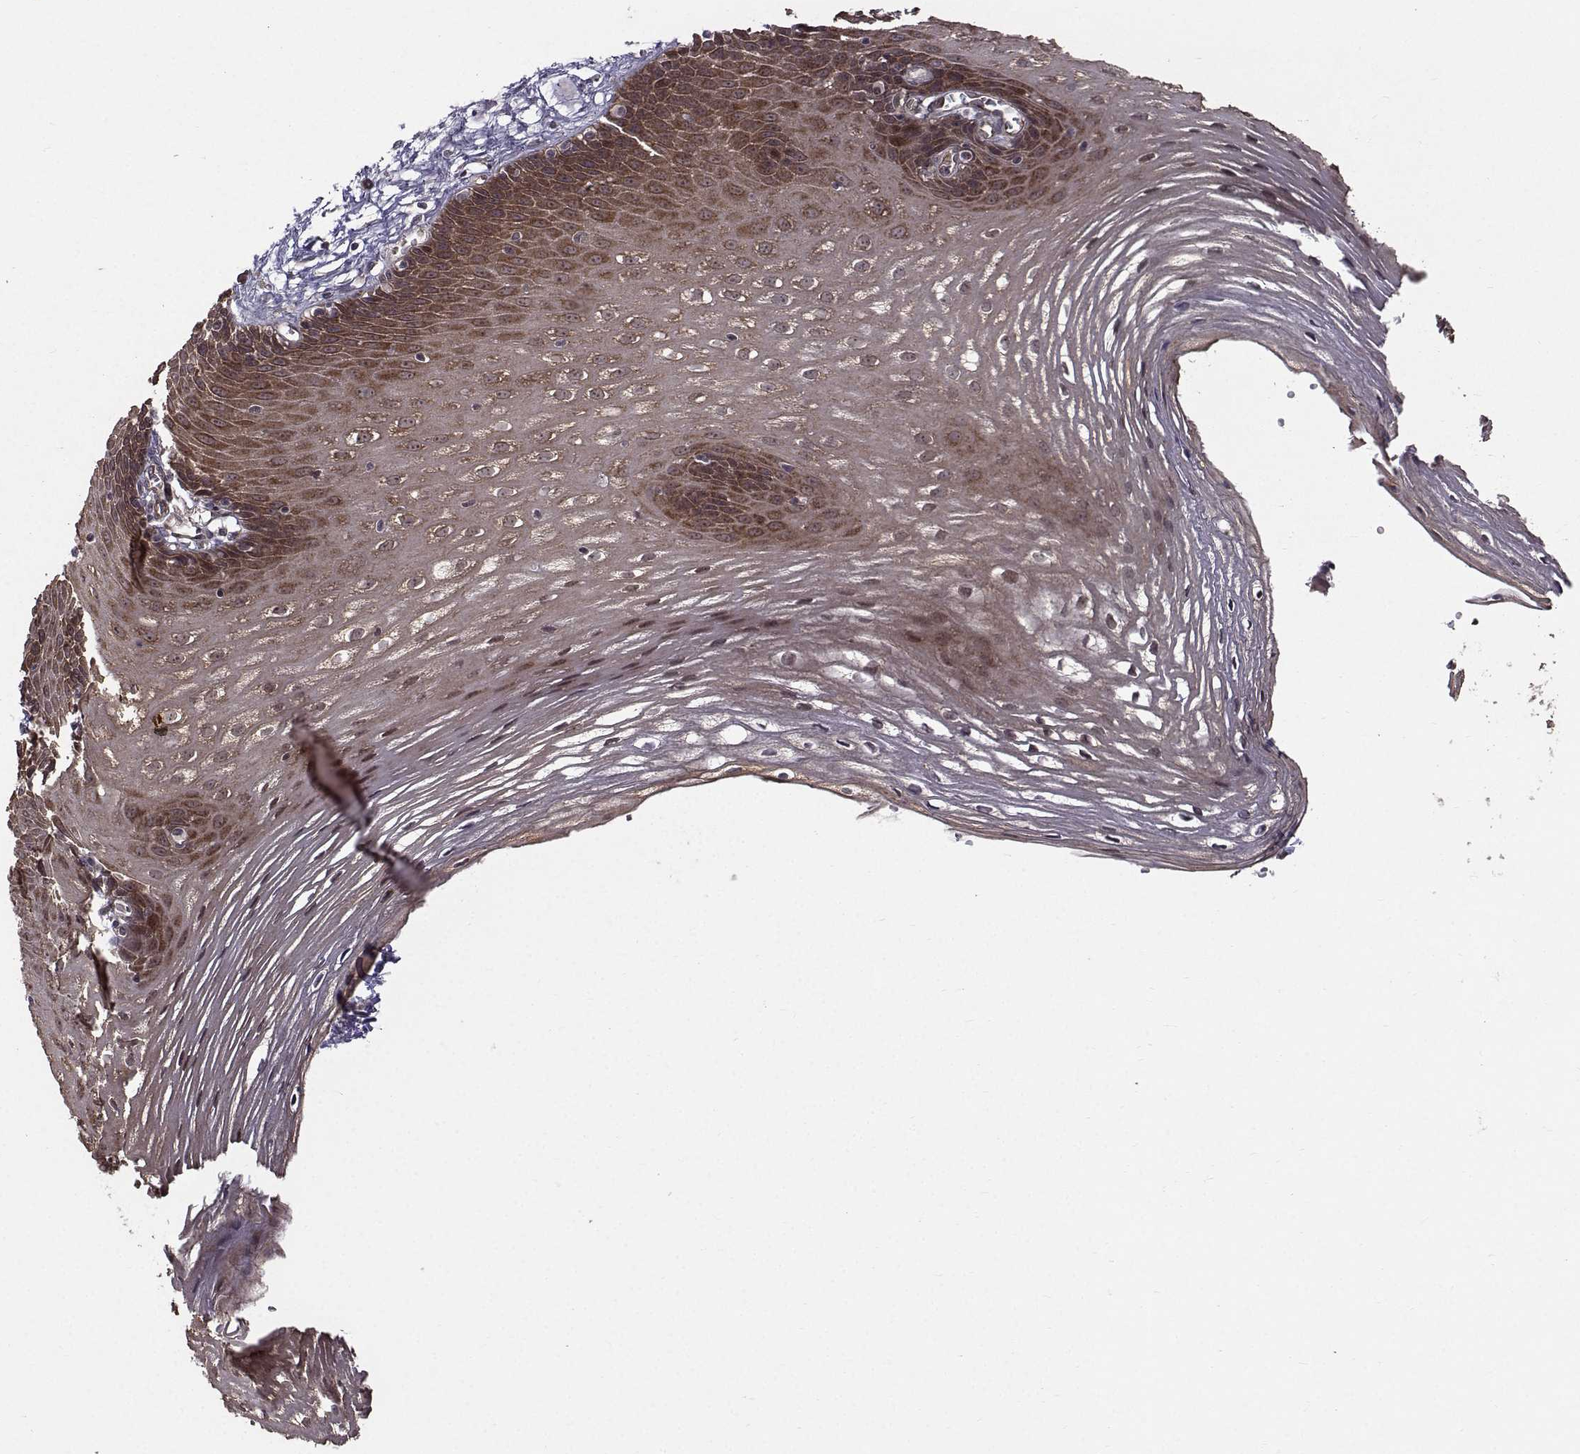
{"staining": {"intensity": "moderate", "quantity": ">75%", "location": "cytoplasmic/membranous"}, "tissue": "esophagus", "cell_type": "Squamous epithelial cells", "image_type": "normal", "snomed": [{"axis": "morphology", "description": "Normal tissue, NOS"}, {"axis": "topography", "description": "Esophagus"}], "caption": "Immunohistochemical staining of benign esophagus displays moderate cytoplasmic/membranous protein positivity in about >75% of squamous epithelial cells.", "gene": "APC", "patient": {"sex": "male", "age": 72}}